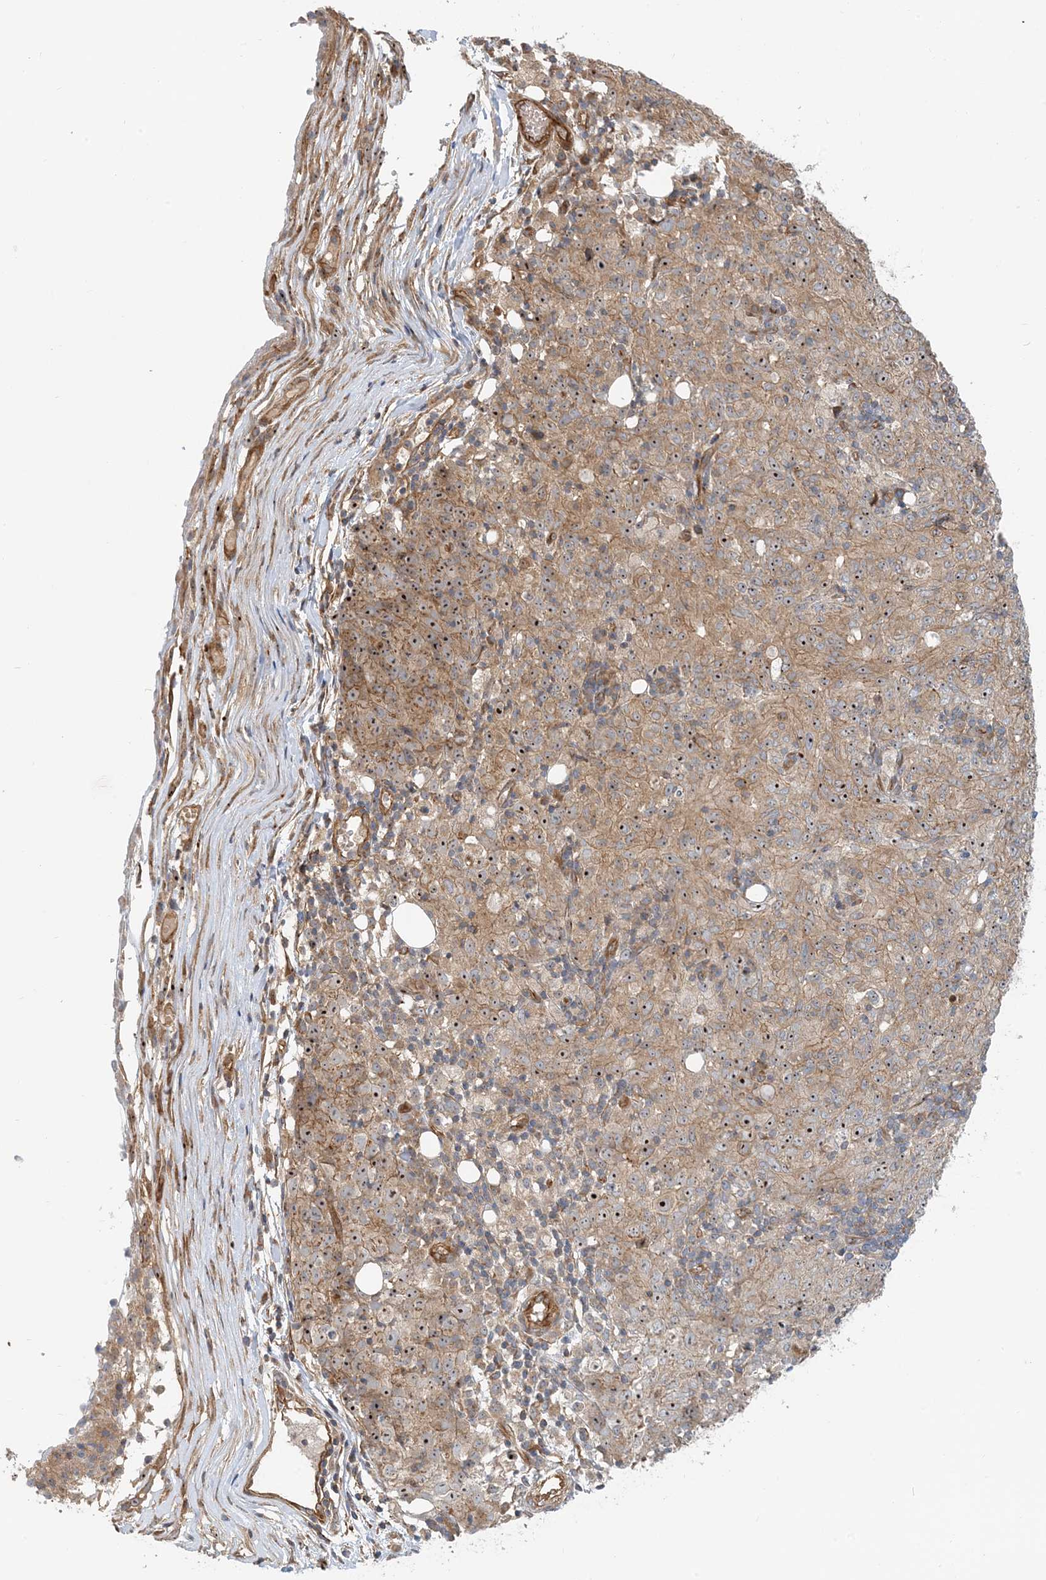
{"staining": {"intensity": "moderate", "quantity": ">75%", "location": "cytoplasmic/membranous,nuclear"}, "tissue": "ovarian cancer", "cell_type": "Tumor cells", "image_type": "cancer", "snomed": [{"axis": "morphology", "description": "Carcinoma, endometroid"}, {"axis": "topography", "description": "Ovary"}], "caption": "Immunohistochemistry (IHC) (DAB) staining of ovarian cancer (endometroid carcinoma) demonstrates moderate cytoplasmic/membranous and nuclear protein staining in about >75% of tumor cells.", "gene": "MYL5", "patient": {"sex": "female", "age": 42}}